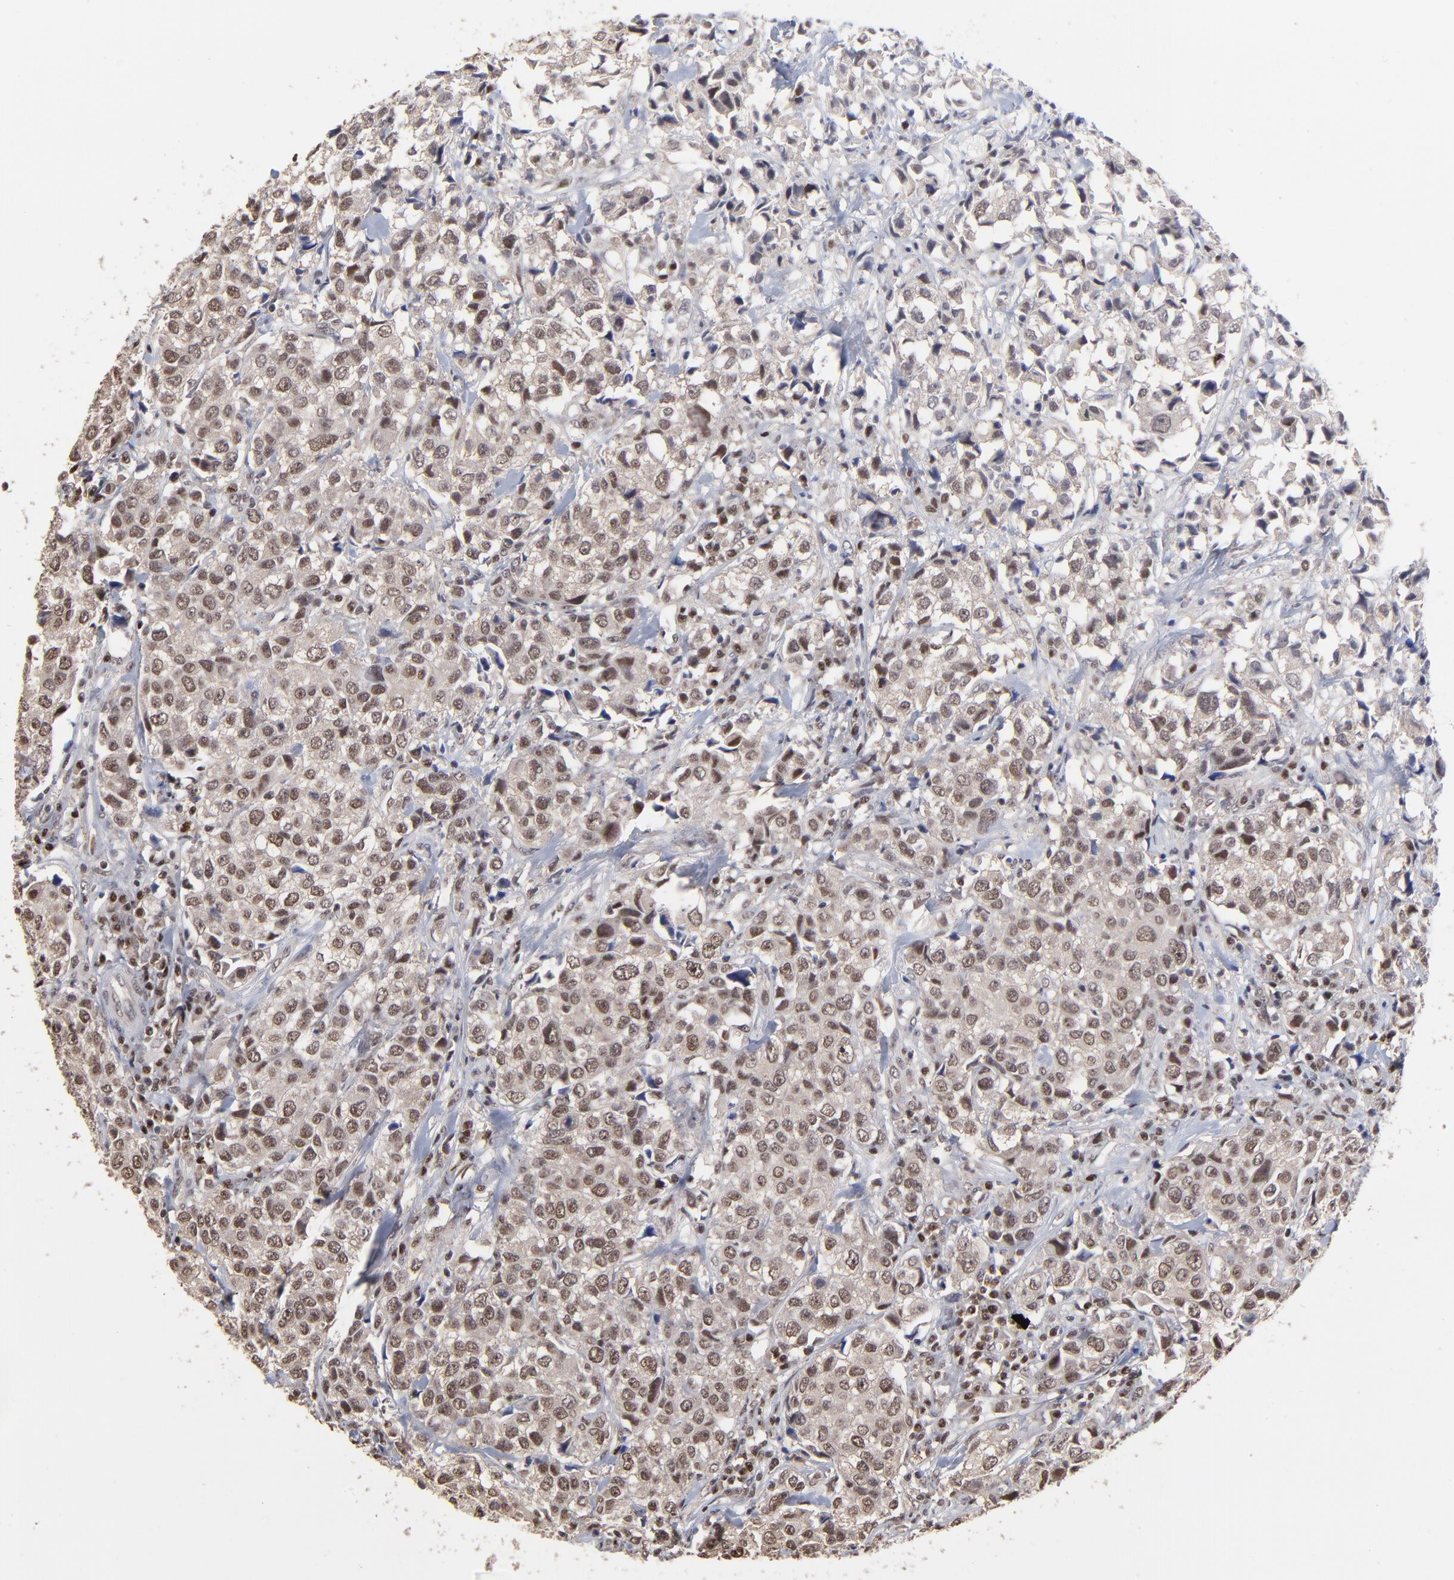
{"staining": {"intensity": "weak", "quantity": "<25%", "location": "cytoplasmic/membranous,nuclear"}, "tissue": "urothelial cancer", "cell_type": "Tumor cells", "image_type": "cancer", "snomed": [{"axis": "morphology", "description": "Urothelial carcinoma, High grade"}, {"axis": "topography", "description": "Urinary bladder"}], "caption": "Human high-grade urothelial carcinoma stained for a protein using IHC demonstrates no staining in tumor cells.", "gene": "DSN1", "patient": {"sex": "female", "age": 75}}